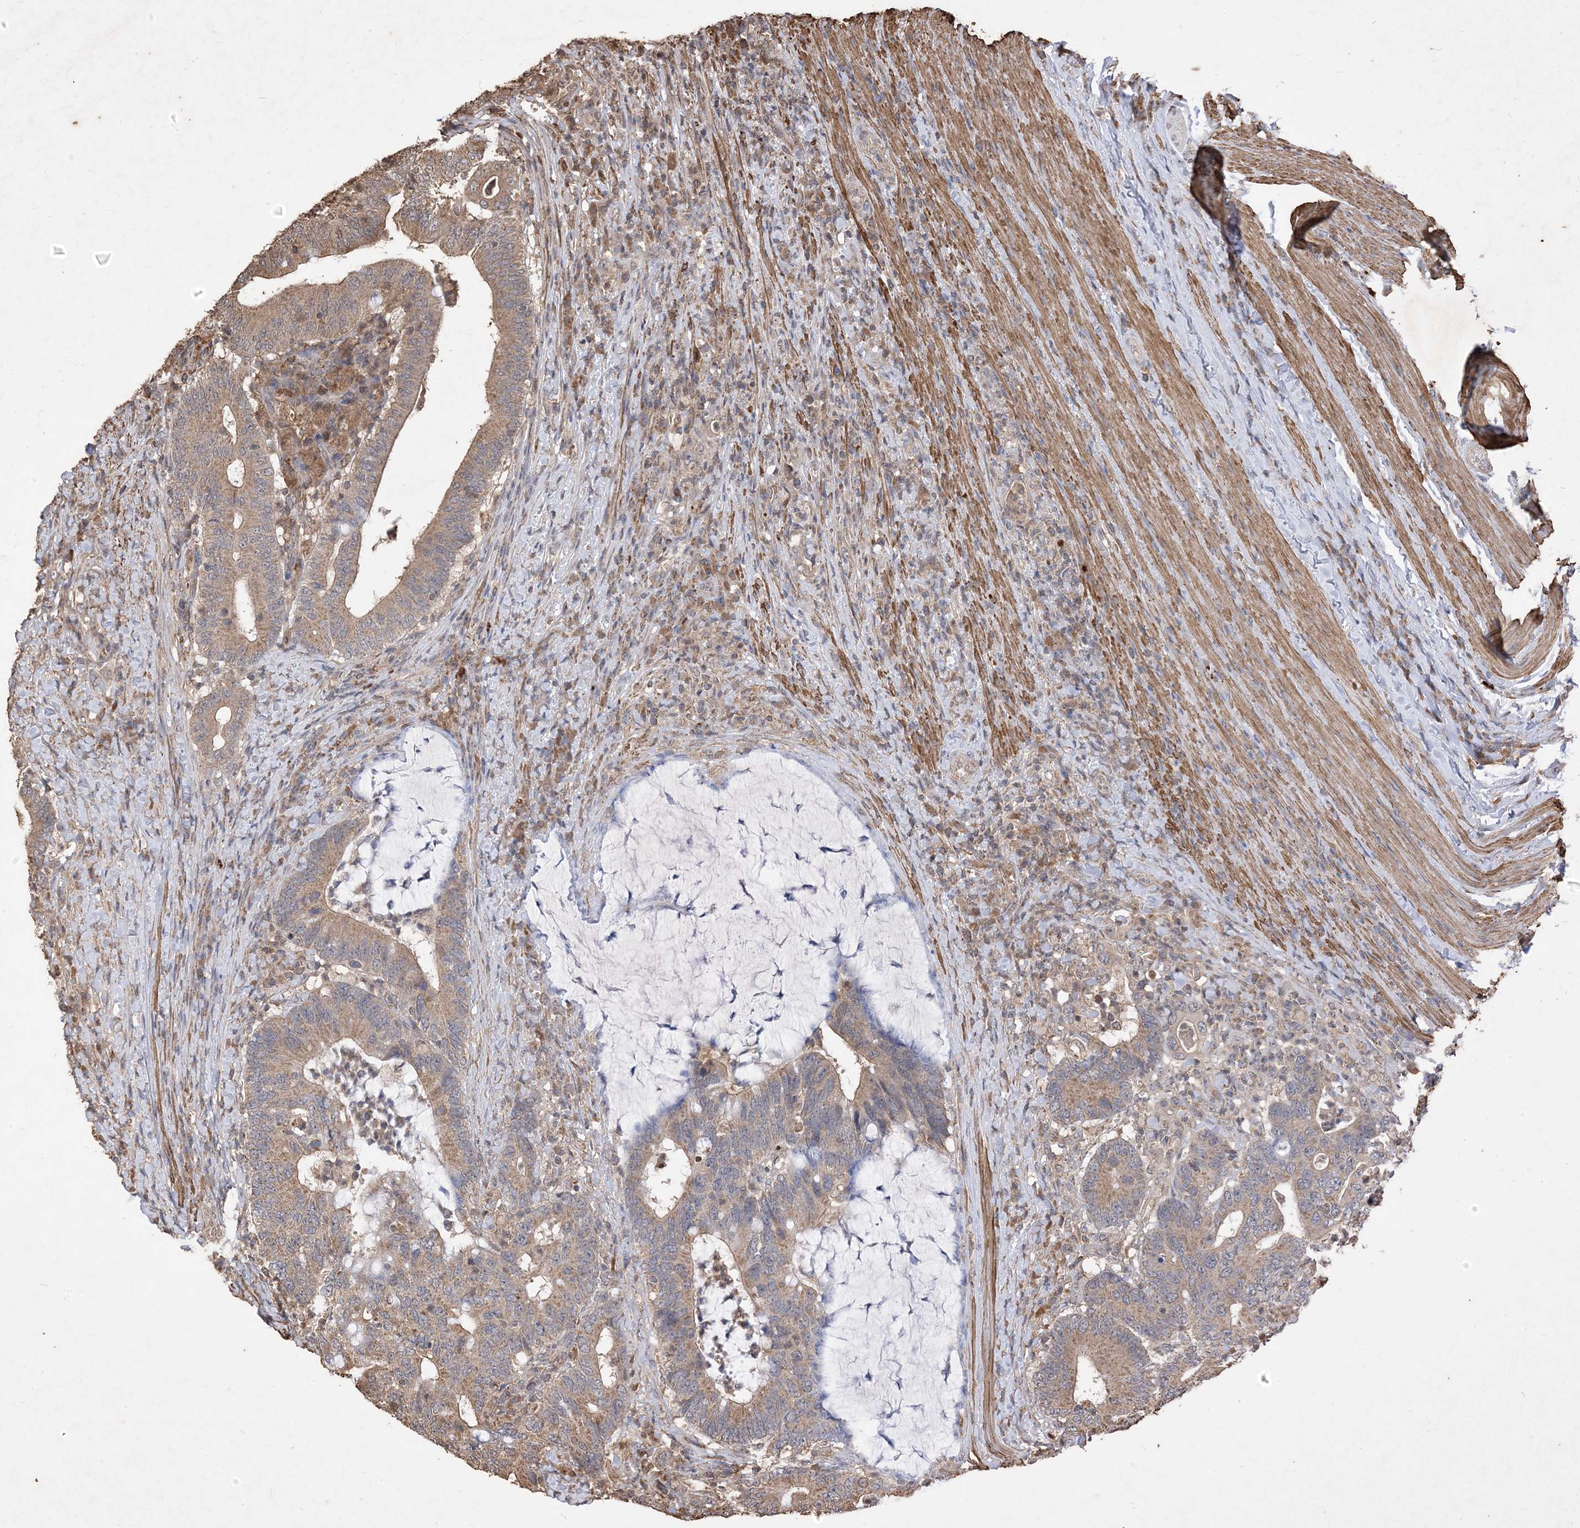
{"staining": {"intensity": "moderate", "quantity": ">75%", "location": "cytoplasmic/membranous"}, "tissue": "colorectal cancer", "cell_type": "Tumor cells", "image_type": "cancer", "snomed": [{"axis": "morphology", "description": "Adenocarcinoma, NOS"}, {"axis": "topography", "description": "Colon"}], "caption": "High-power microscopy captured an immunohistochemistry photomicrograph of colorectal cancer, revealing moderate cytoplasmic/membranous positivity in approximately >75% of tumor cells. (DAB (3,3'-diaminobenzidine) = brown stain, brightfield microscopy at high magnification).", "gene": "HPS4", "patient": {"sex": "female", "age": 66}}